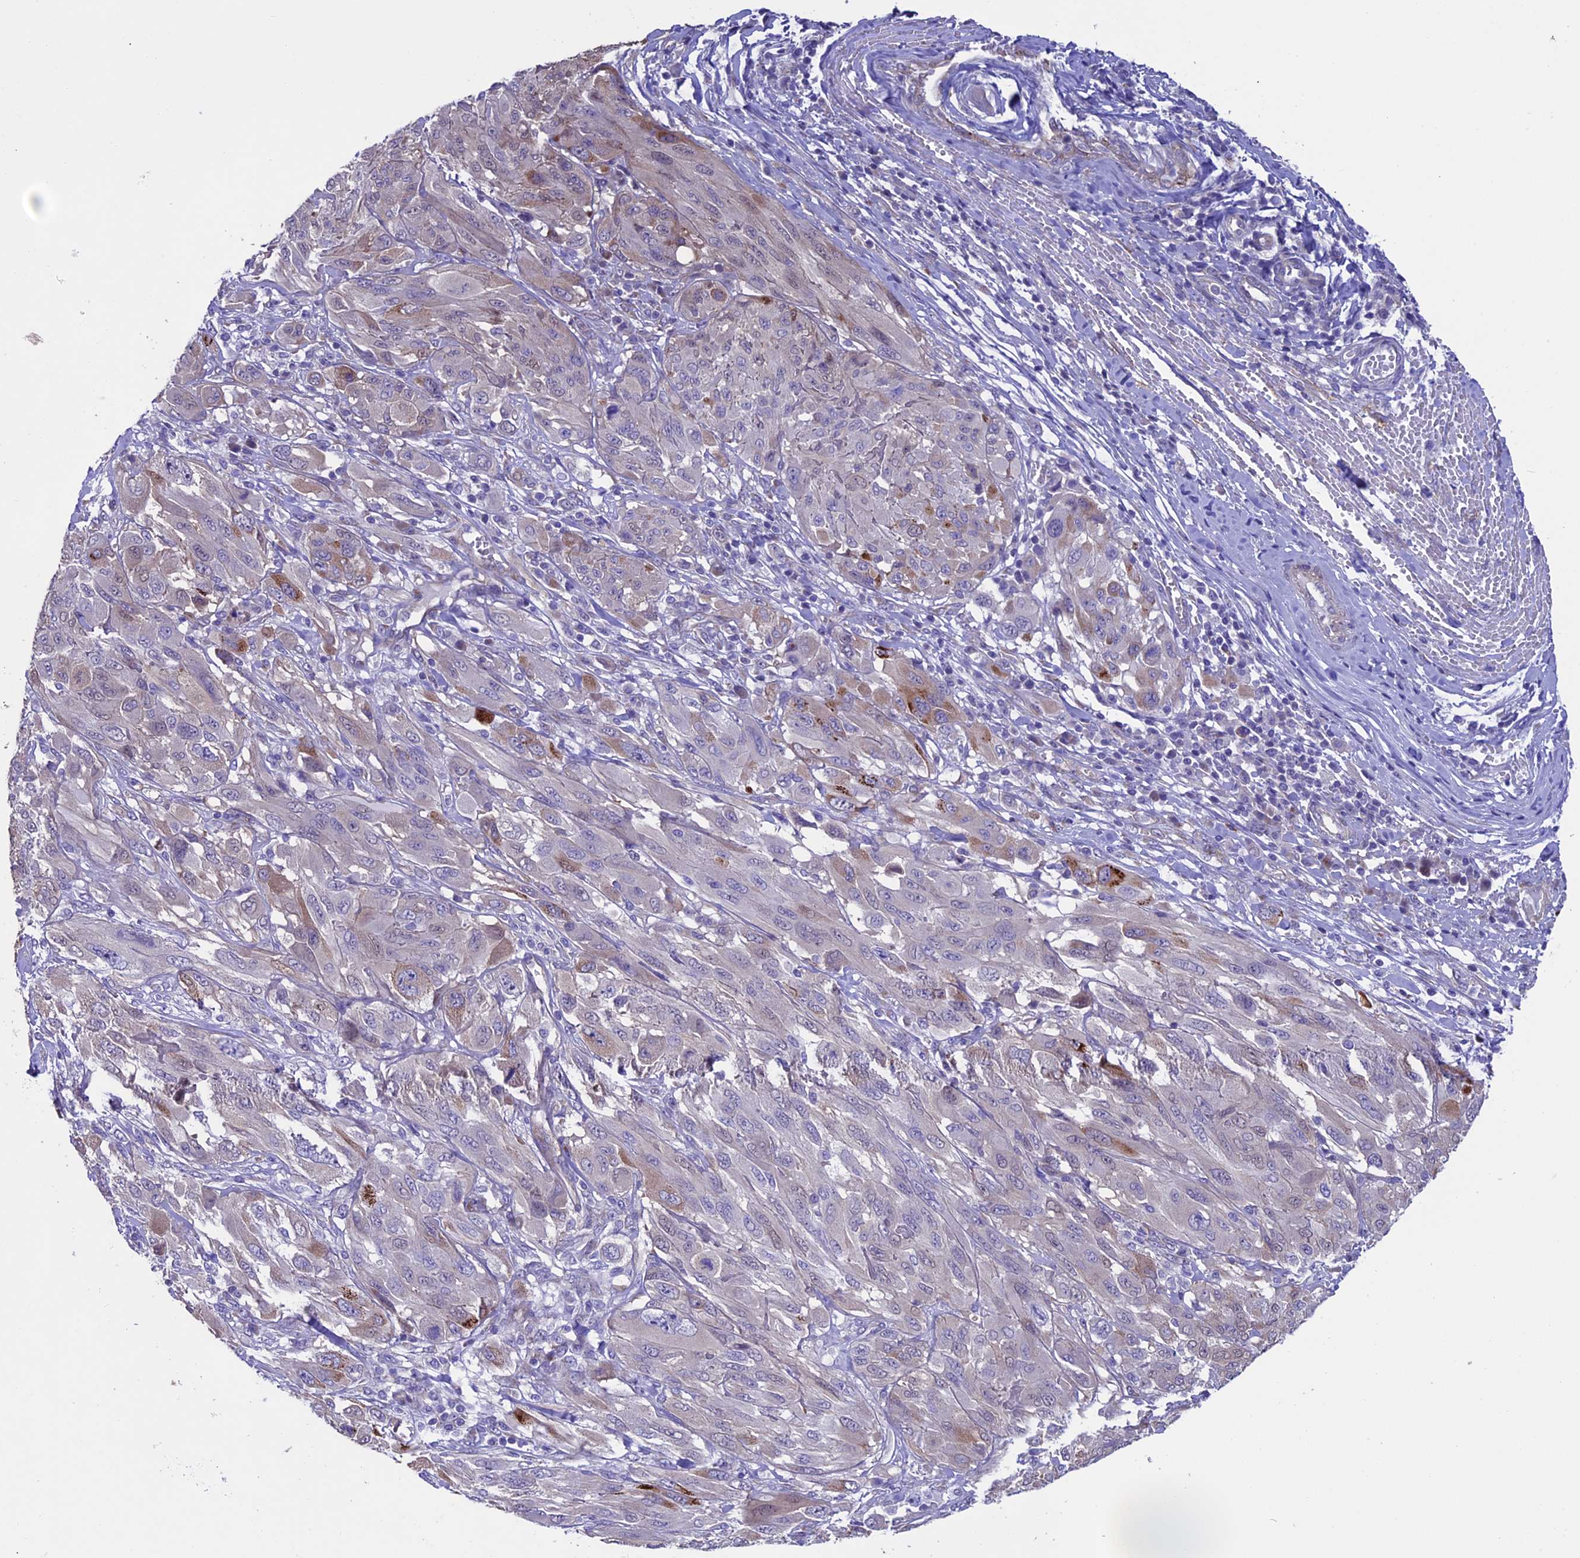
{"staining": {"intensity": "negative", "quantity": "none", "location": "none"}, "tissue": "melanoma", "cell_type": "Tumor cells", "image_type": "cancer", "snomed": [{"axis": "morphology", "description": "Malignant melanoma, NOS"}, {"axis": "topography", "description": "Skin"}], "caption": "Immunohistochemistry (IHC) photomicrograph of neoplastic tissue: human malignant melanoma stained with DAB (3,3'-diaminobenzidine) shows no significant protein expression in tumor cells.", "gene": "TMEM171", "patient": {"sex": "female", "age": 91}}